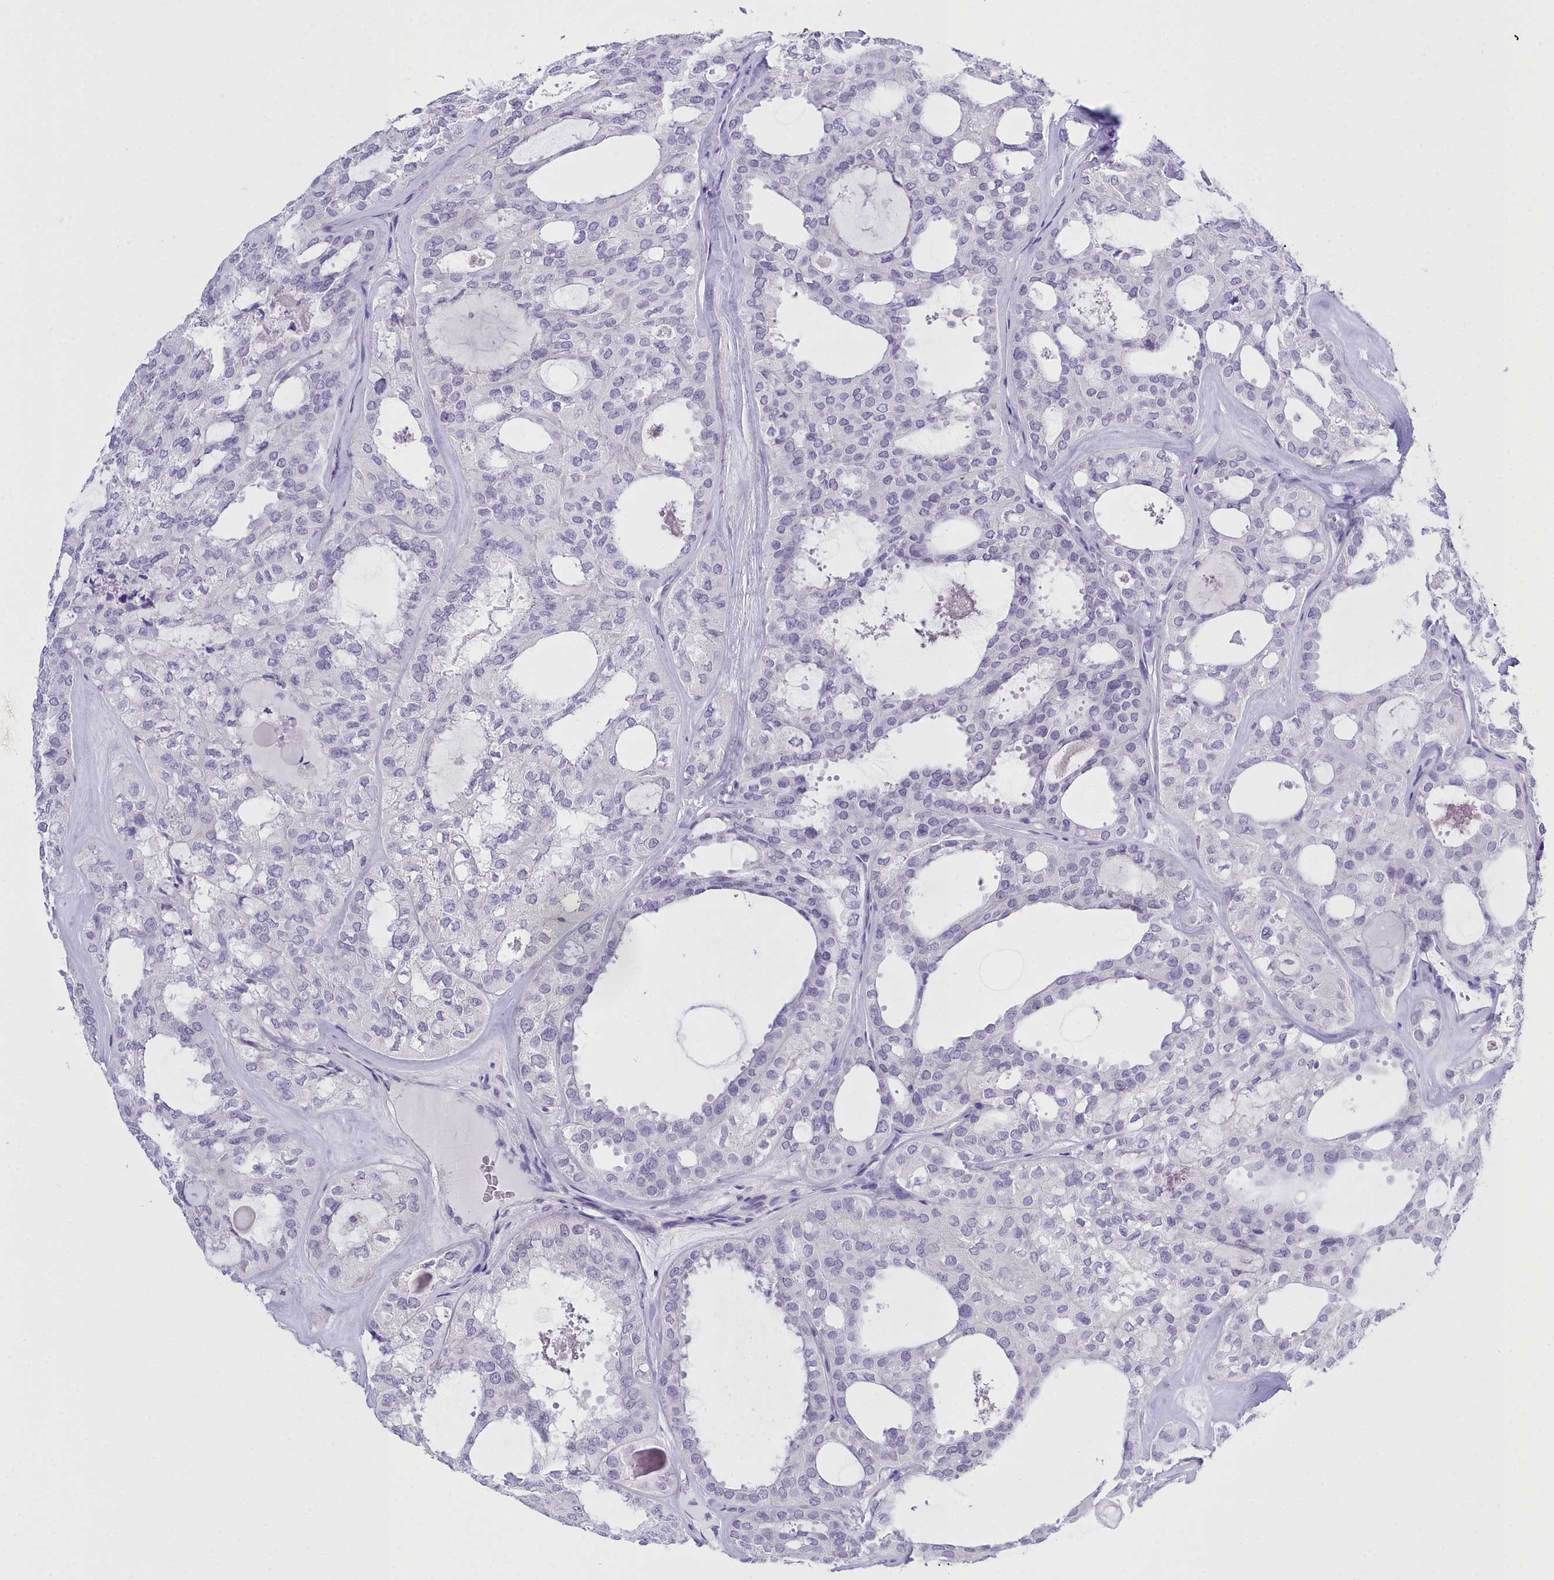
{"staining": {"intensity": "negative", "quantity": "none", "location": "none"}, "tissue": "thyroid cancer", "cell_type": "Tumor cells", "image_type": "cancer", "snomed": [{"axis": "morphology", "description": "Follicular adenoma carcinoma, NOS"}, {"axis": "topography", "description": "Thyroid gland"}], "caption": "Tumor cells are negative for protein expression in human thyroid cancer.", "gene": "MAP6", "patient": {"sex": "male", "age": 75}}